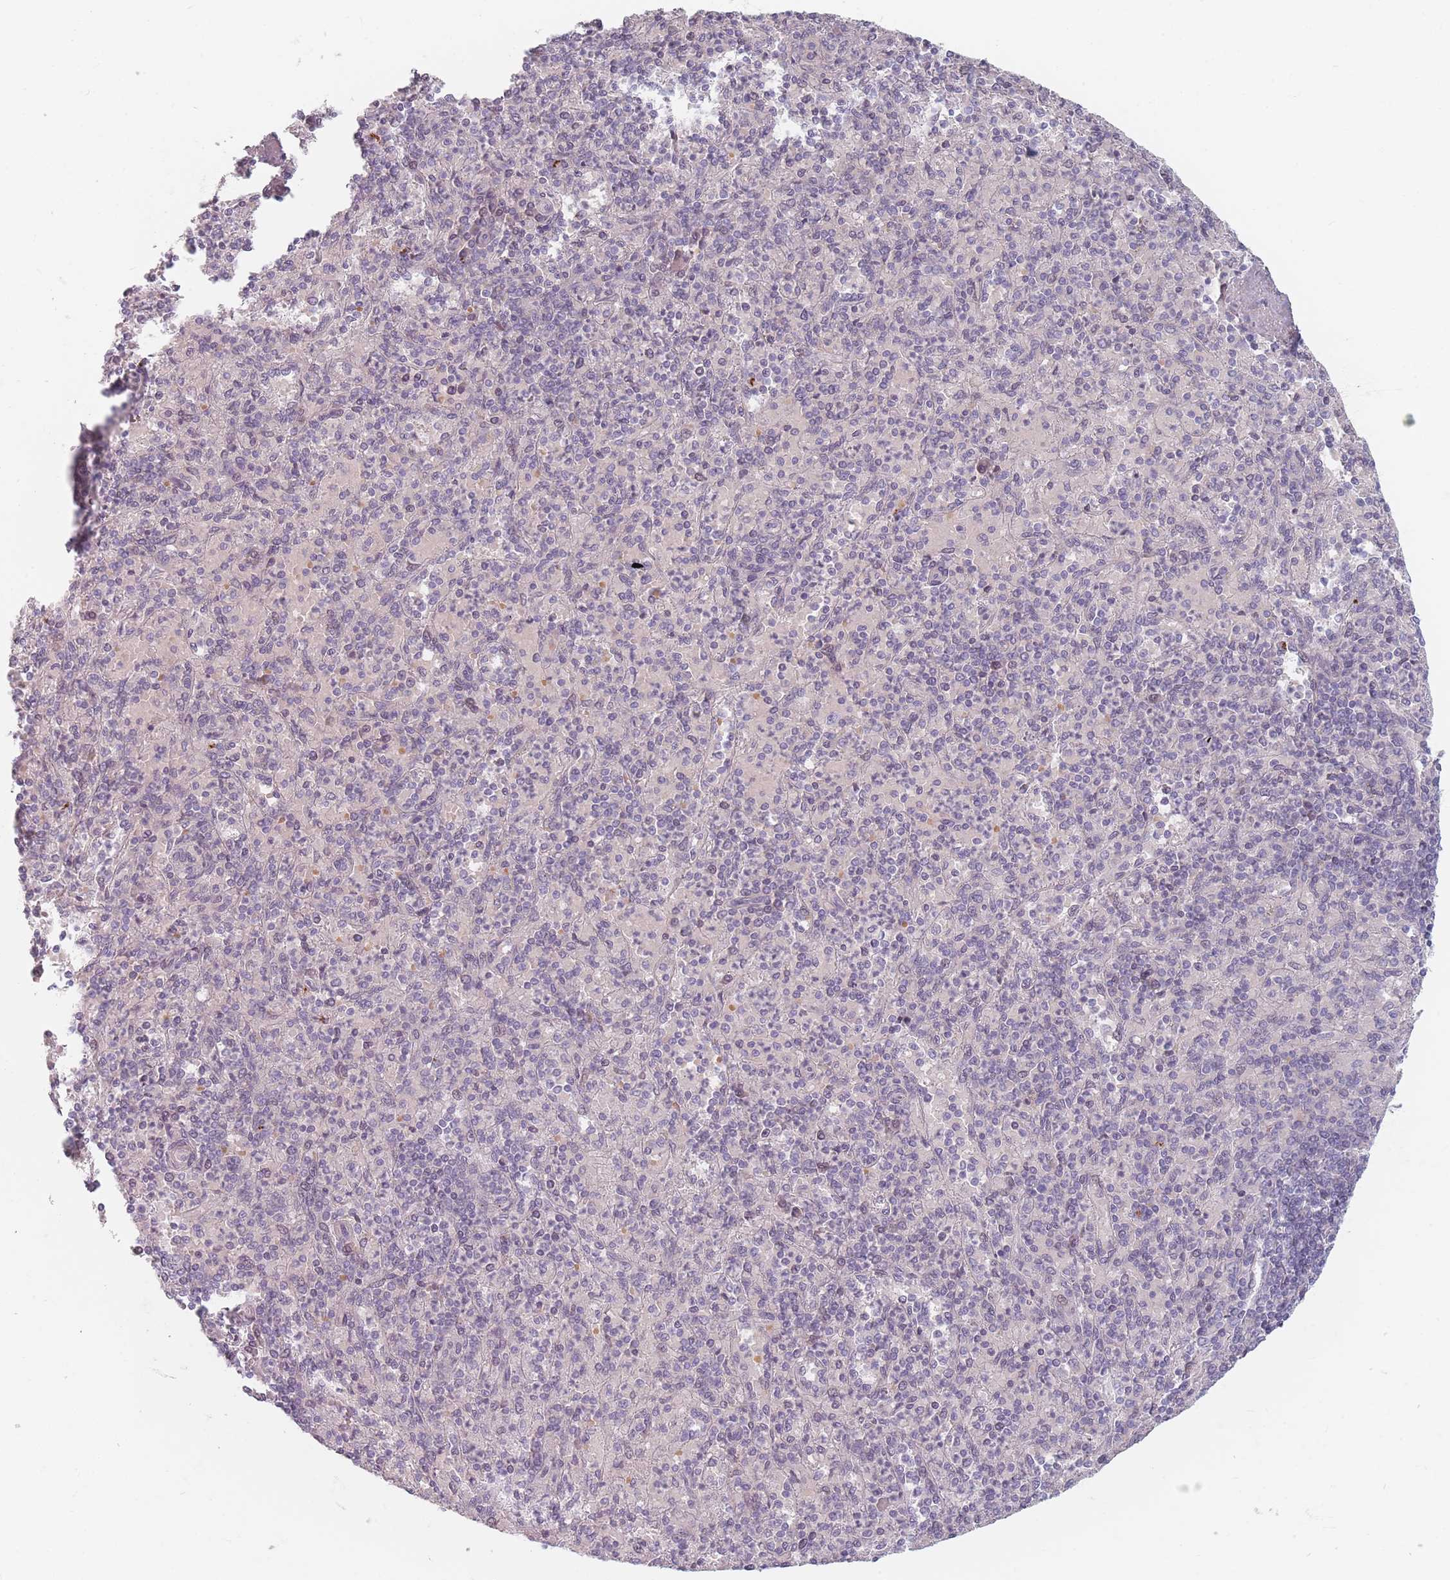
{"staining": {"intensity": "negative", "quantity": "none", "location": "none"}, "tissue": "spleen", "cell_type": "Cells in red pulp", "image_type": "normal", "snomed": [{"axis": "morphology", "description": "Normal tissue, NOS"}, {"axis": "topography", "description": "Spleen"}], "caption": "Protein analysis of benign spleen exhibits no significant staining in cells in red pulp. The staining was performed using DAB (3,3'-diaminobenzidine) to visualize the protein expression in brown, while the nuclei were stained in blue with hematoxylin (Magnification: 20x).", "gene": "TMOD1", "patient": {"sex": "male", "age": 82}}